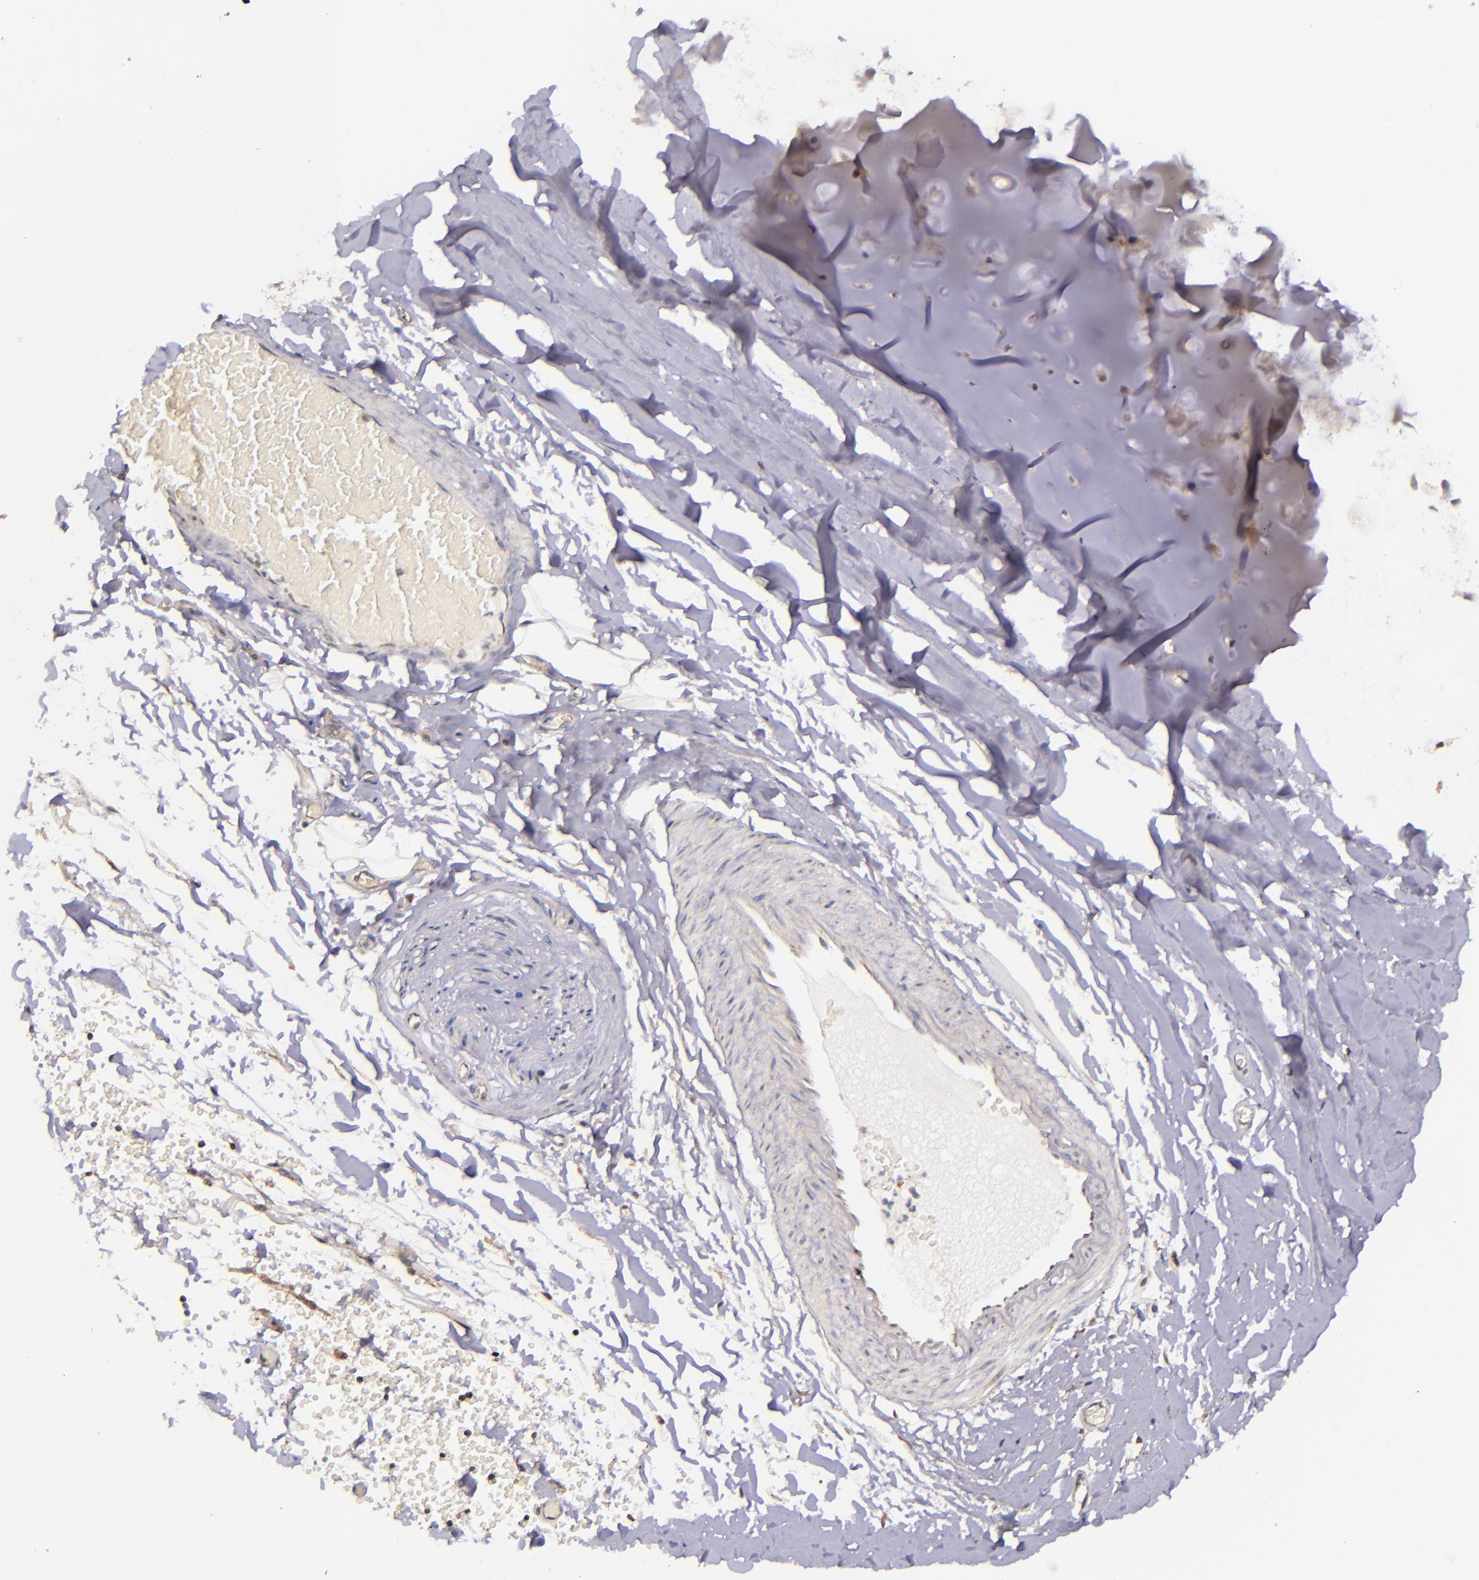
{"staining": {"intensity": "negative", "quantity": "none", "location": "none"}, "tissue": "adipose tissue", "cell_type": "Adipocytes", "image_type": "normal", "snomed": [{"axis": "morphology", "description": "Normal tissue, NOS"}, {"axis": "topography", "description": "Bronchus"}, {"axis": "topography", "description": "Lung"}], "caption": "Immunohistochemistry image of normal adipose tissue stained for a protein (brown), which shows no positivity in adipocytes.", "gene": "SHC1", "patient": {"sex": "female", "age": 56}}